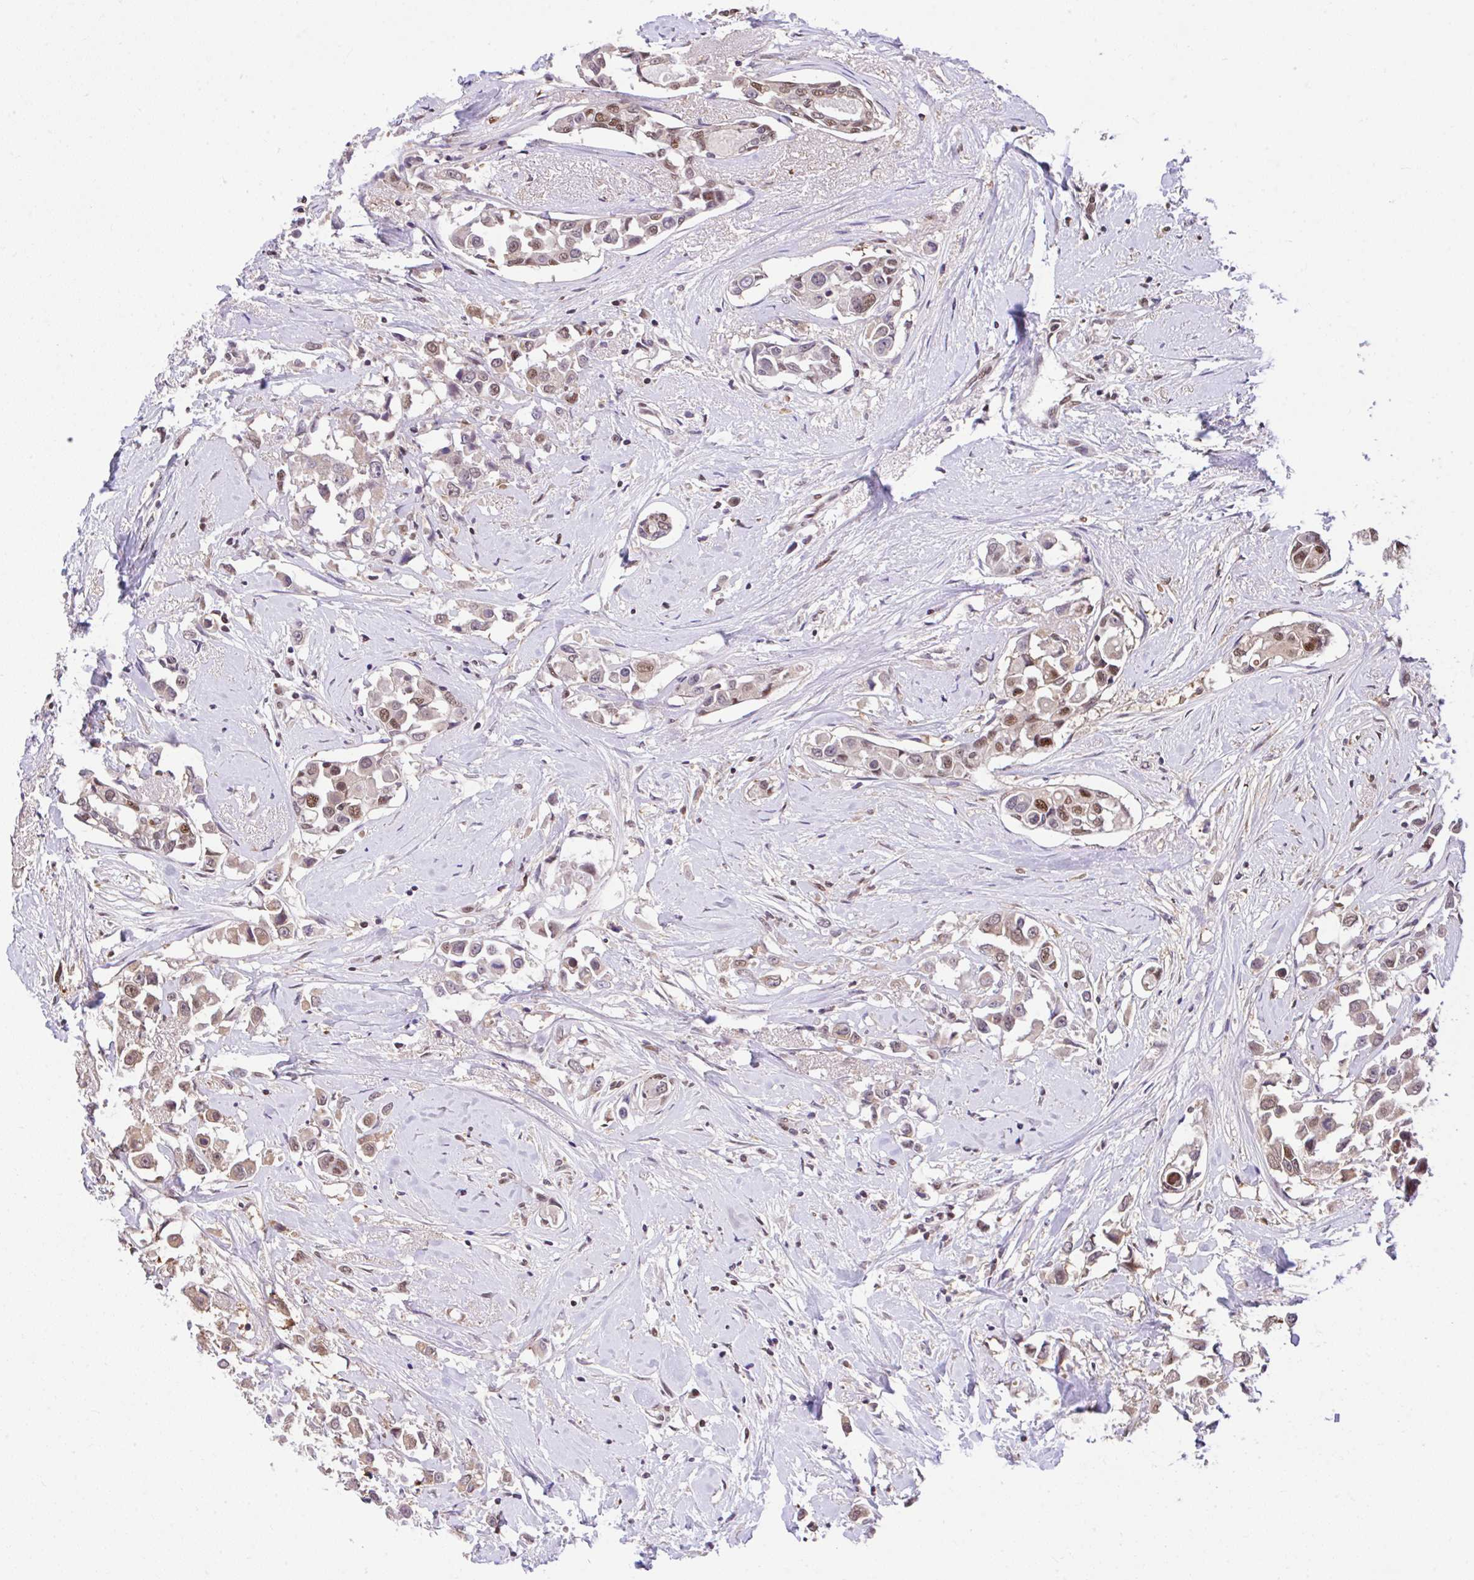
{"staining": {"intensity": "weak", "quantity": "25%-75%", "location": "nuclear"}, "tissue": "breast cancer", "cell_type": "Tumor cells", "image_type": "cancer", "snomed": [{"axis": "morphology", "description": "Duct carcinoma"}, {"axis": "topography", "description": "Breast"}], "caption": "Immunohistochemical staining of human breast cancer (infiltrating ductal carcinoma) demonstrates weak nuclear protein positivity in about 25%-75% of tumor cells.", "gene": "GLIS3", "patient": {"sex": "female", "age": 61}}